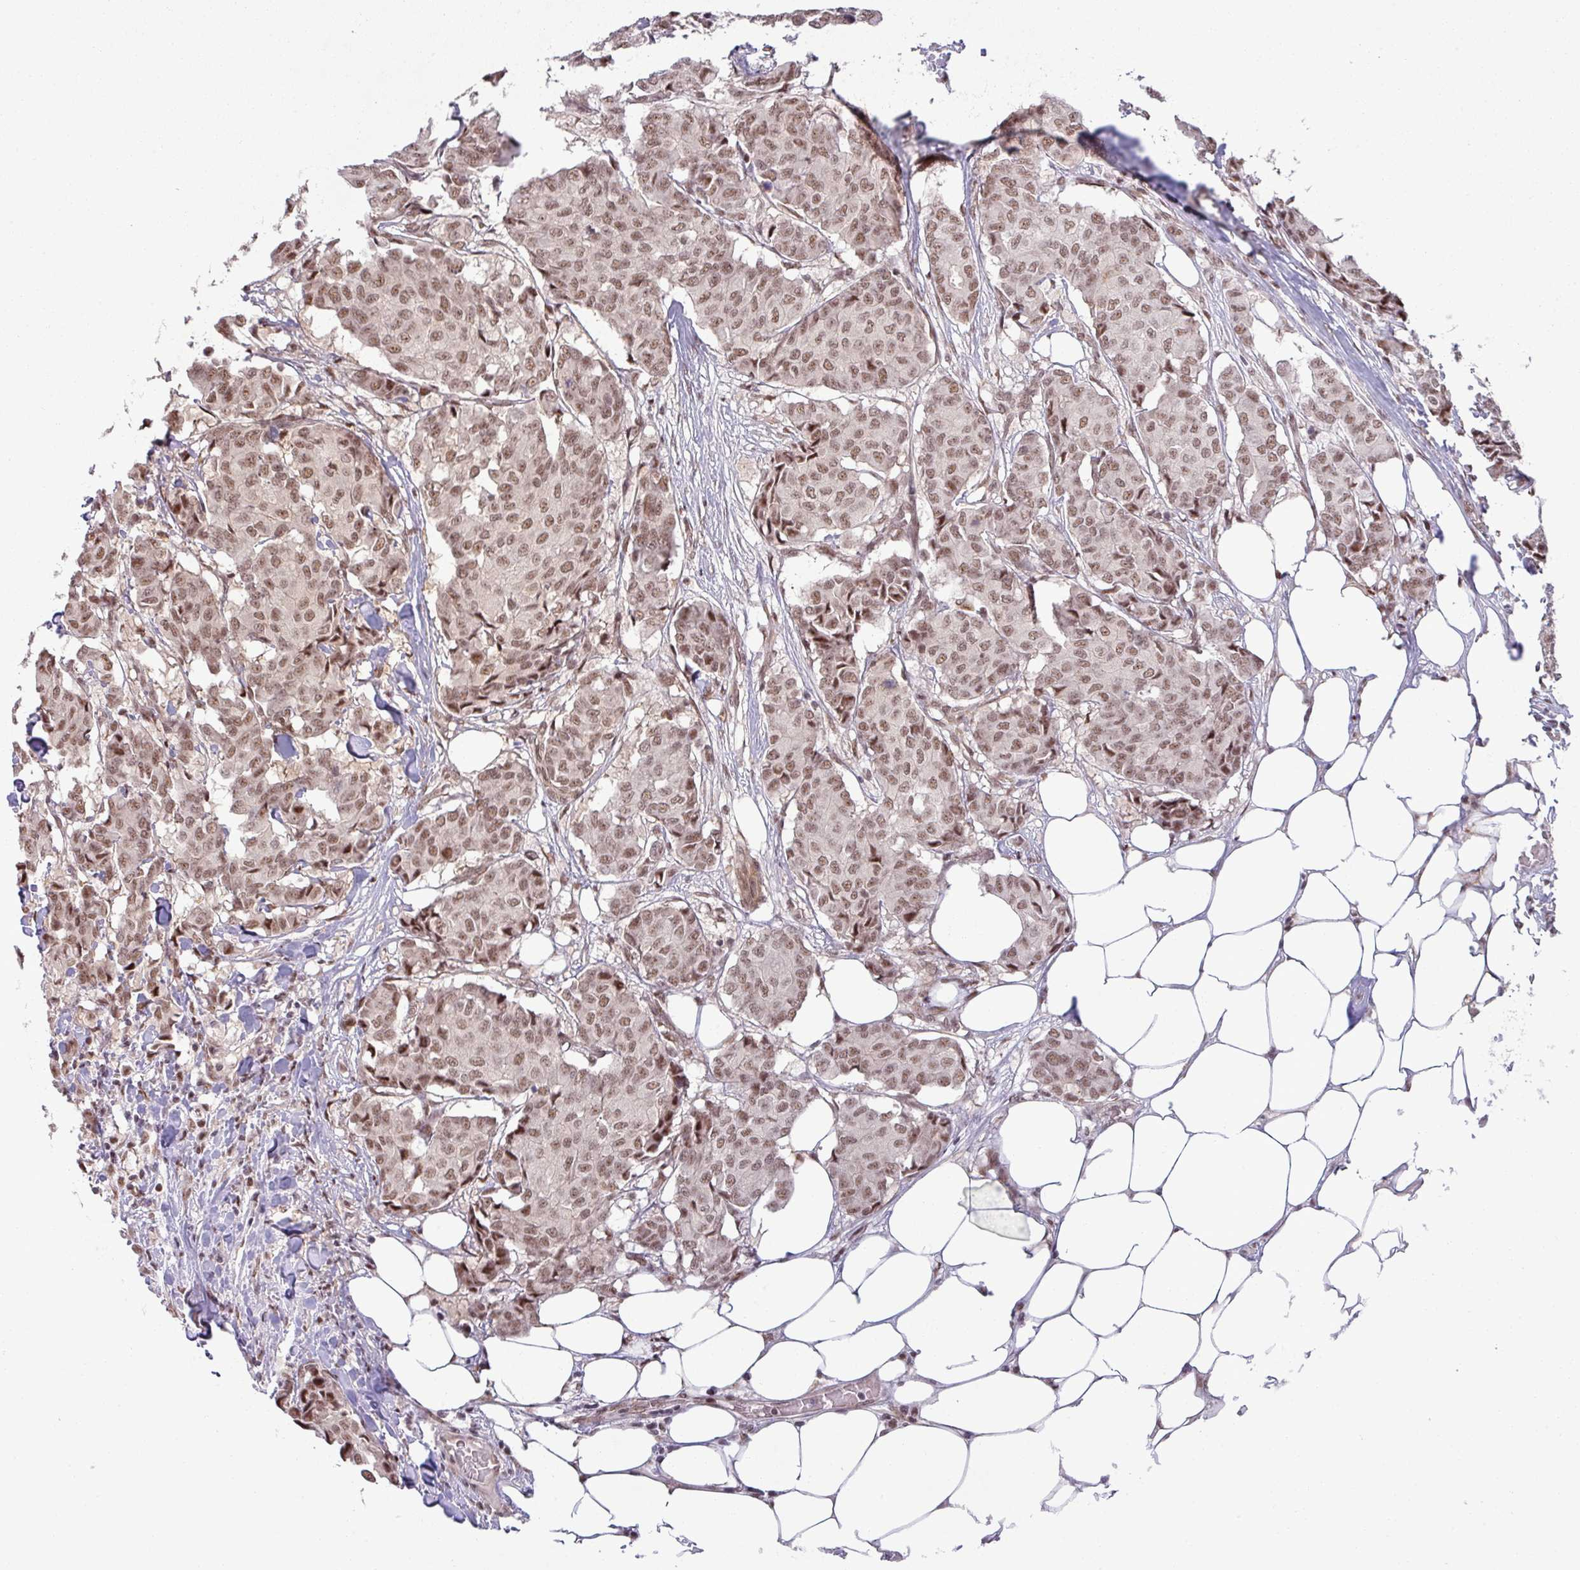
{"staining": {"intensity": "moderate", "quantity": ">75%", "location": "nuclear"}, "tissue": "breast cancer", "cell_type": "Tumor cells", "image_type": "cancer", "snomed": [{"axis": "morphology", "description": "Duct carcinoma"}, {"axis": "topography", "description": "Breast"}], "caption": "A brown stain shows moderate nuclear positivity of a protein in breast infiltrating ductal carcinoma tumor cells.", "gene": "PTPN20", "patient": {"sex": "female", "age": 75}}